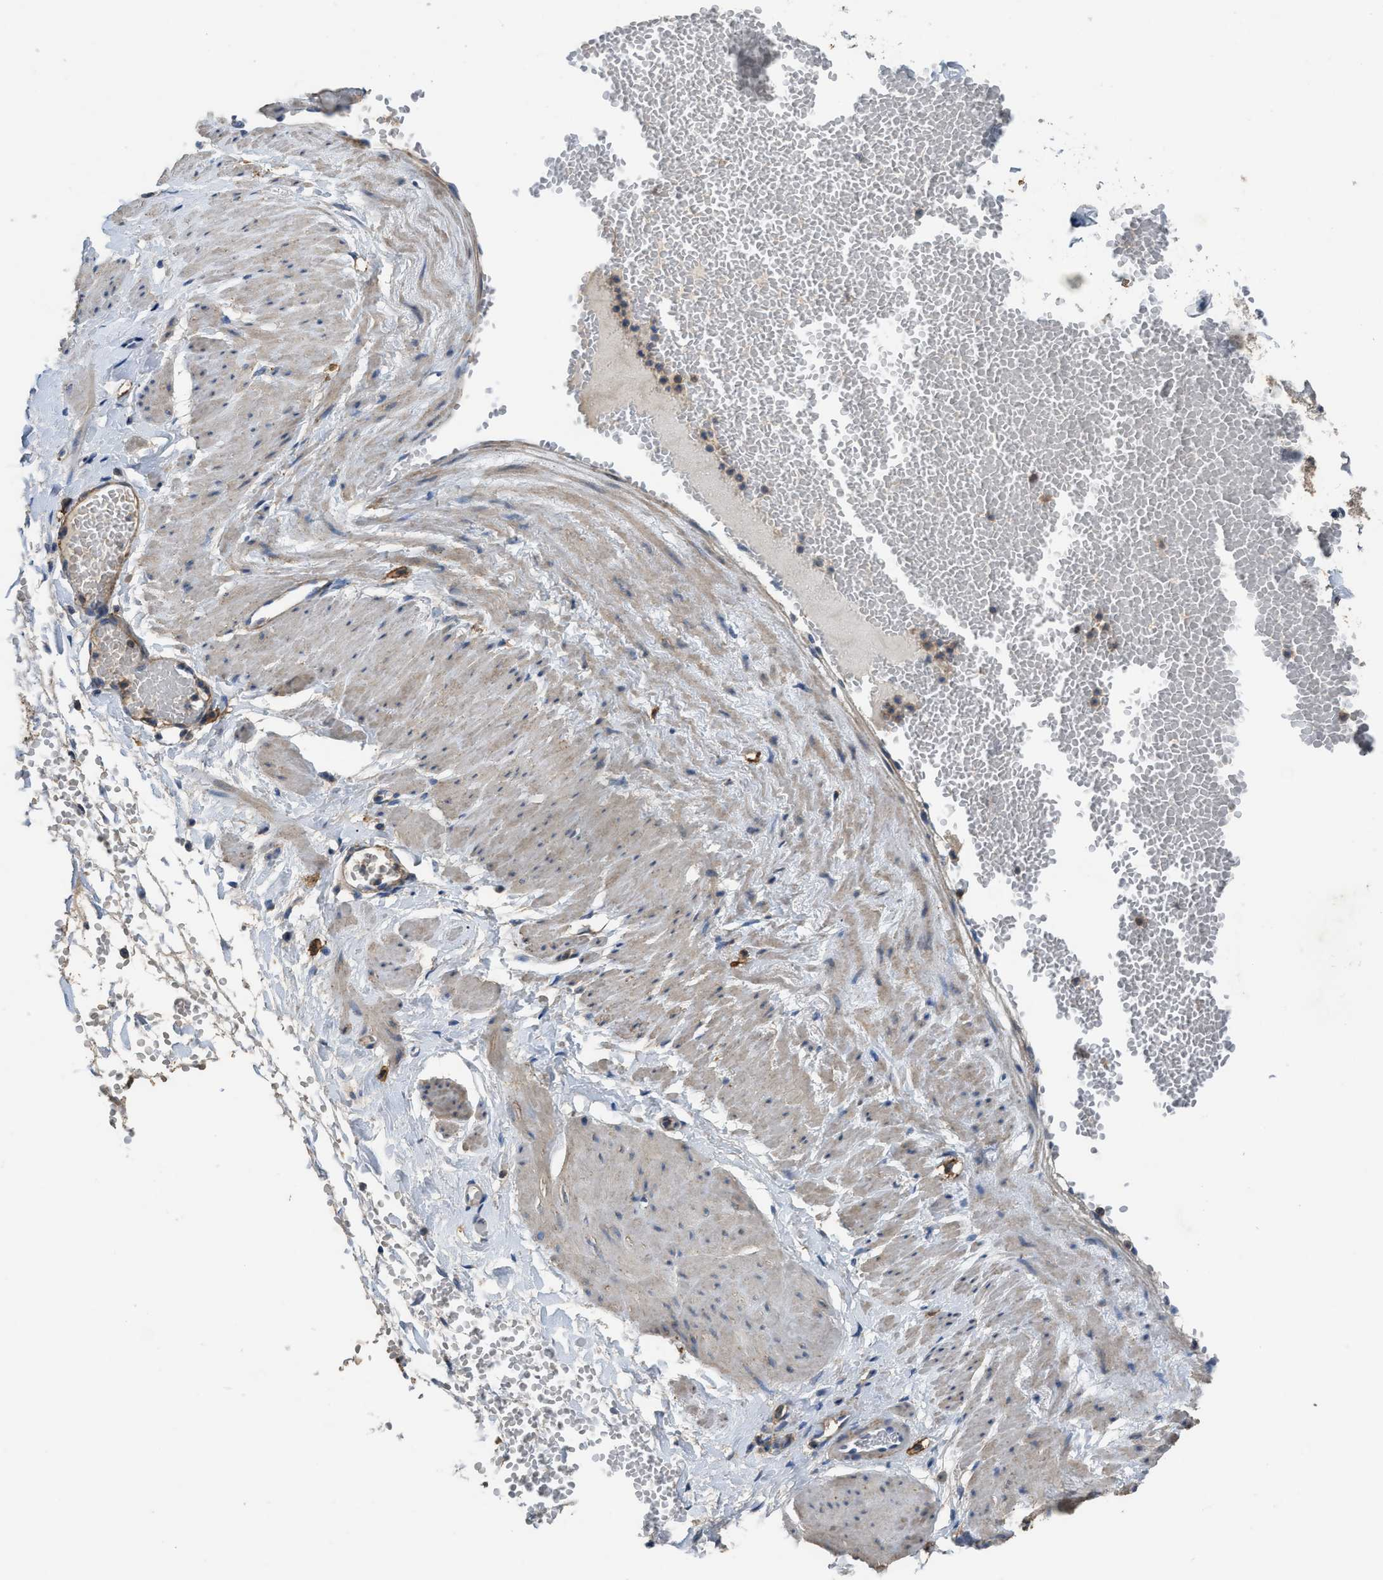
{"staining": {"intensity": "negative", "quantity": "none", "location": "none"}, "tissue": "adipose tissue", "cell_type": "Adipocytes", "image_type": "normal", "snomed": [{"axis": "morphology", "description": "Normal tissue, NOS"}, {"axis": "topography", "description": "Soft tissue"}], "caption": "Immunohistochemical staining of benign adipose tissue demonstrates no significant expression in adipocytes.", "gene": "OR51E1", "patient": {"sex": "male", "age": 72}}